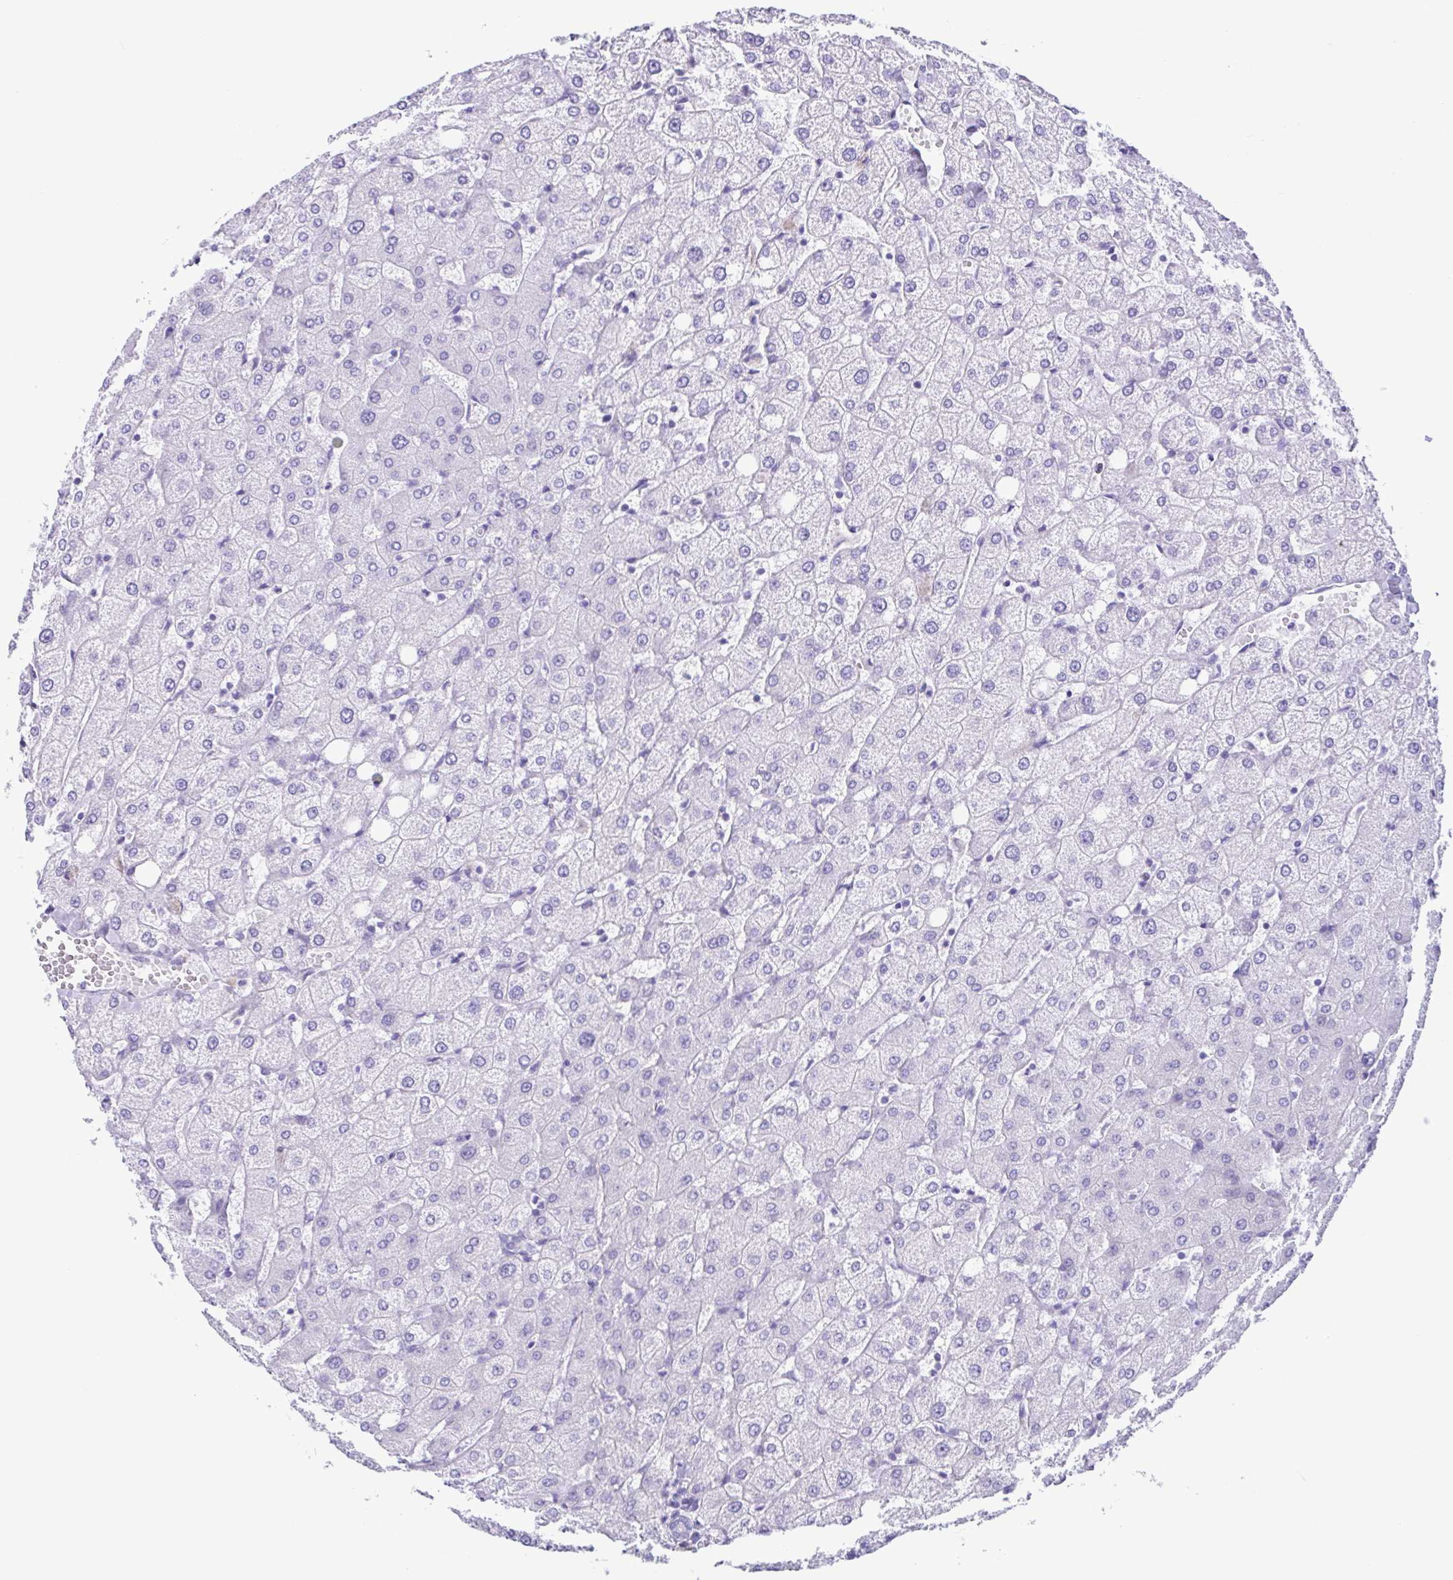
{"staining": {"intensity": "negative", "quantity": "none", "location": "none"}, "tissue": "liver", "cell_type": "Cholangiocytes", "image_type": "normal", "snomed": [{"axis": "morphology", "description": "Normal tissue, NOS"}, {"axis": "topography", "description": "Liver"}], "caption": "Immunohistochemistry histopathology image of benign liver: human liver stained with DAB (3,3'-diaminobenzidine) reveals no significant protein expression in cholangiocytes. (DAB immunohistochemistry (IHC), high magnification).", "gene": "ACTRT3", "patient": {"sex": "female", "age": 54}}